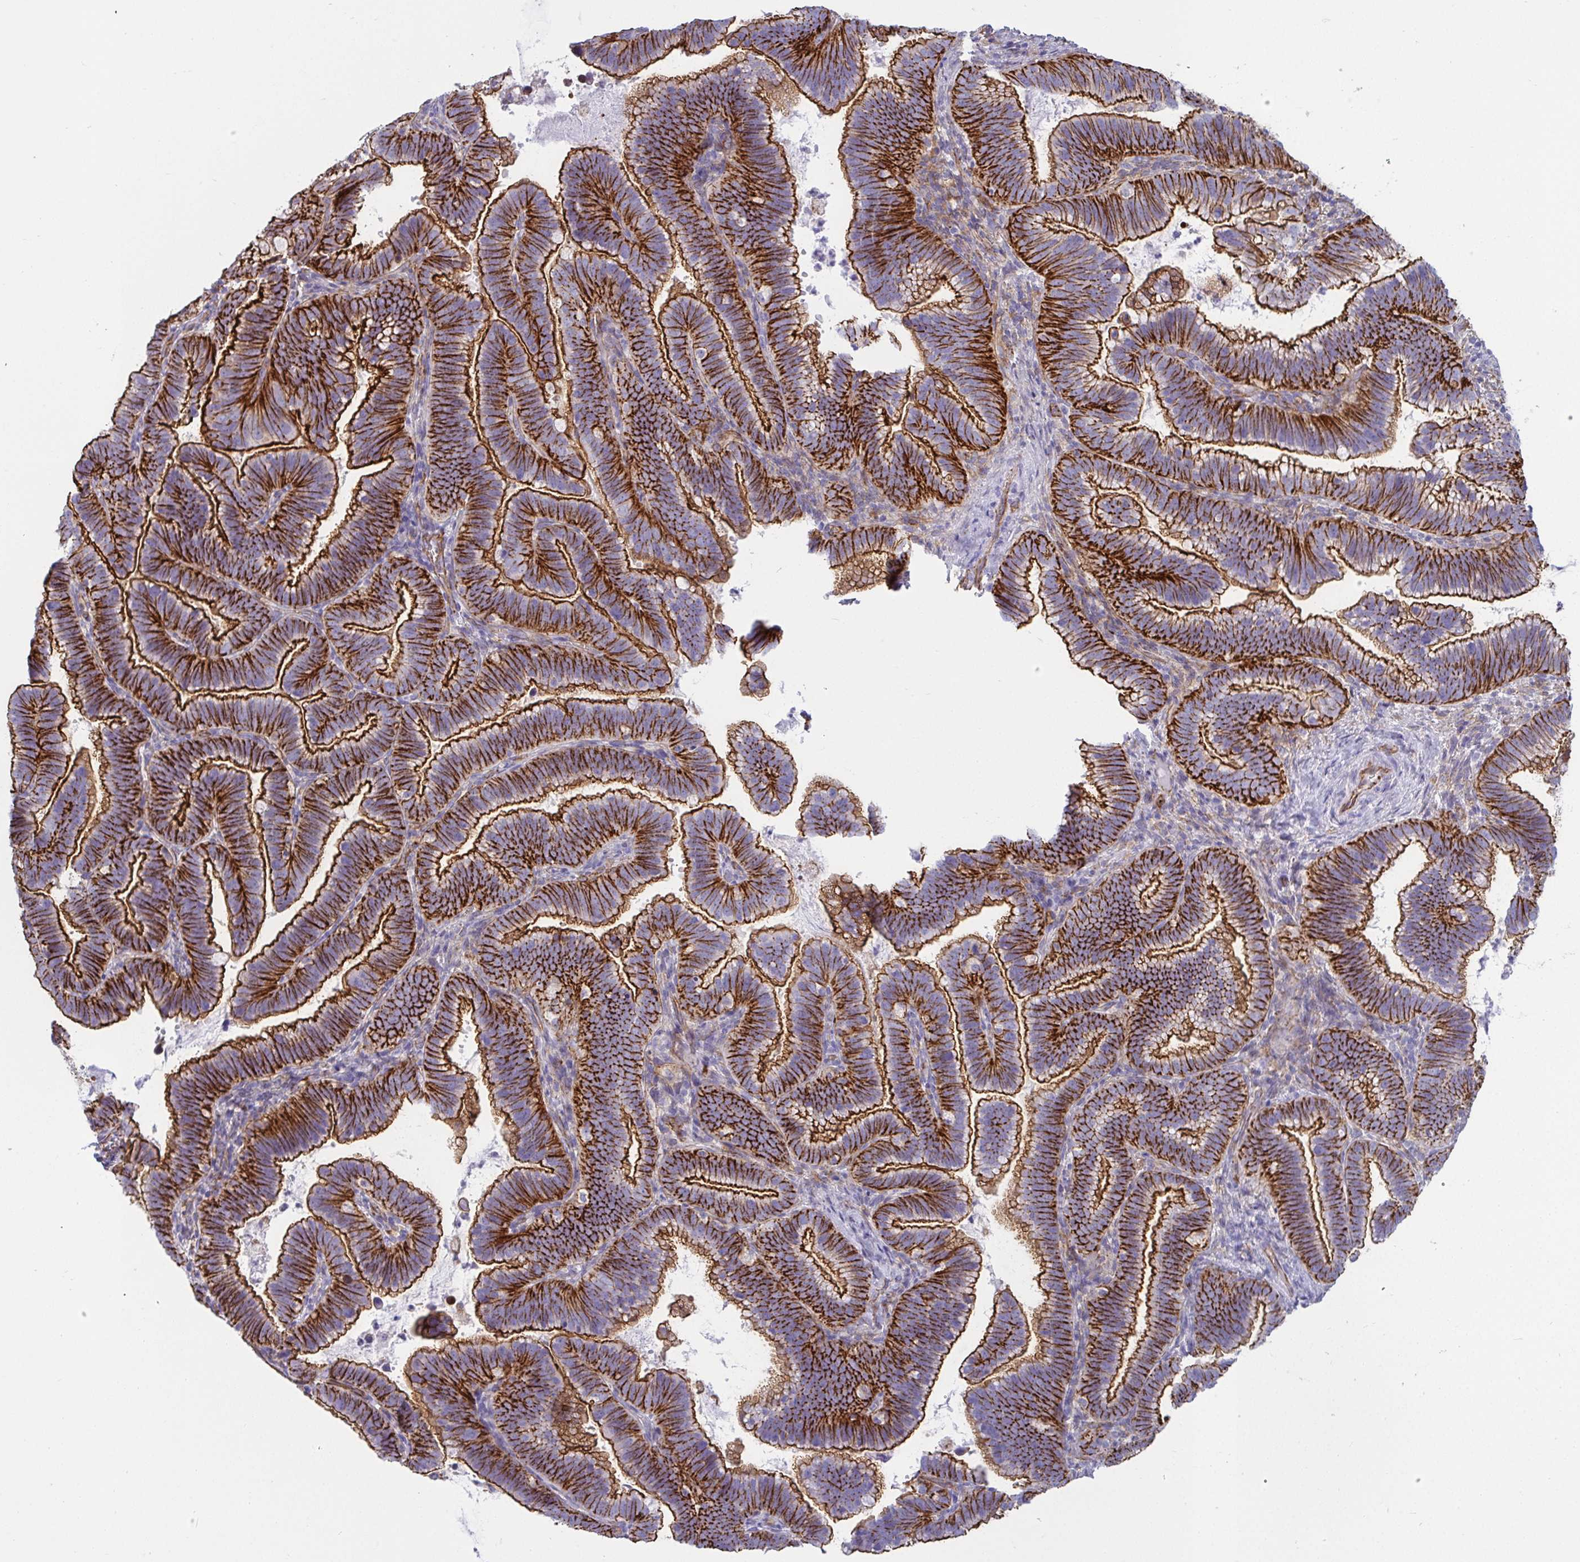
{"staining": {"intensity": "strong", "quantity": ">75%", "location": "cytoplasmic/membranous"}, "tissue": "cervical cancer", "cell_type": "Tumor cells", "image_type": "cancer", "snomed": [{"axis": "morphology", "description": "Adenocarcinoma, NOS"}, {"axis": "topography", "description": "Cervix"}], "caption": "Protein expression by IHC demonstrates strong cytoplasmic/membranous positivity in approximately >75% of tumor cells in cervical adenocarcinoma.", "gene": "LIMA1", "patient": {"sex": "female", "age": 61}}